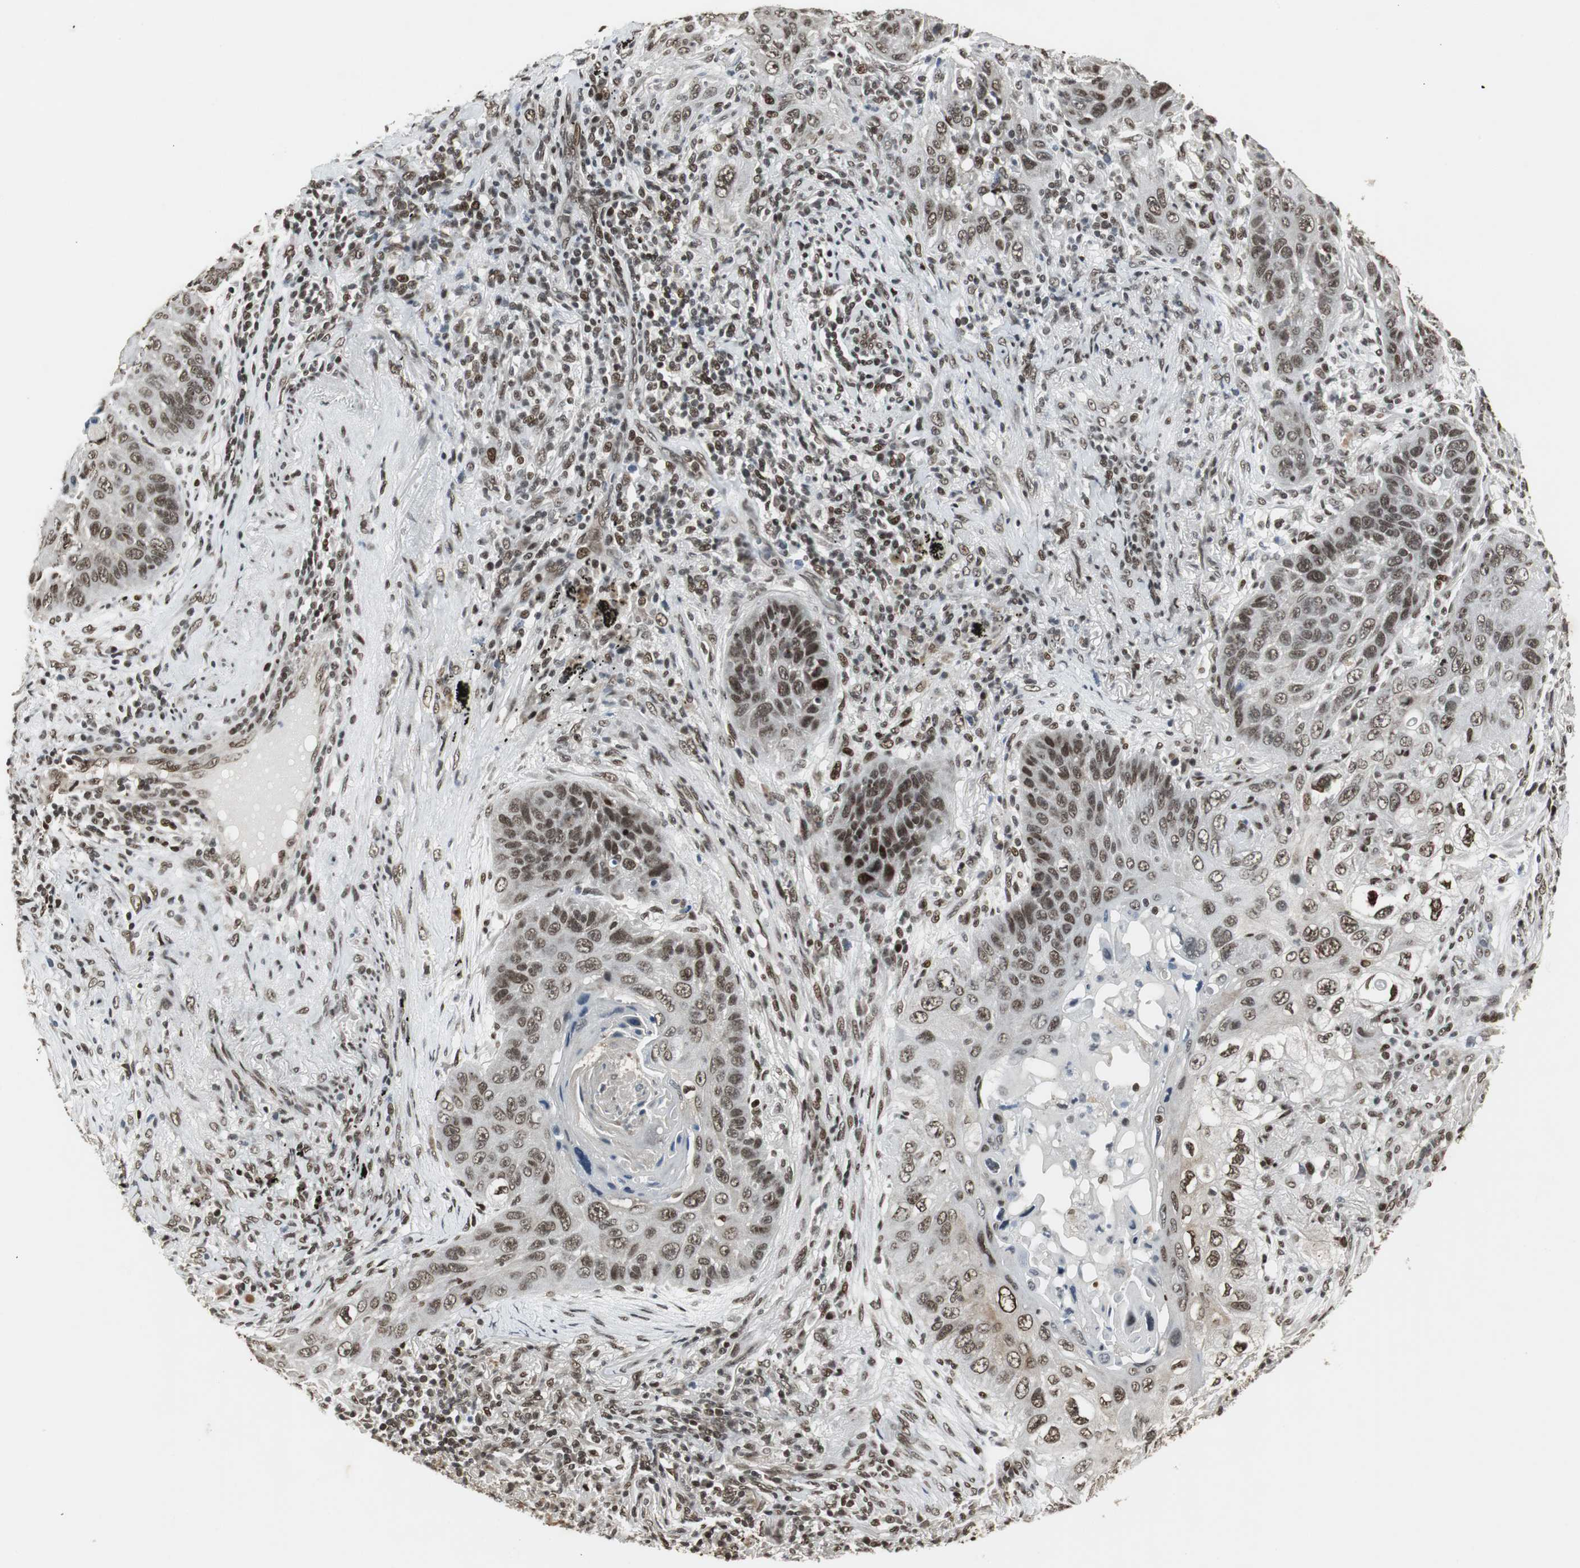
{"staining": {"intensity": "moderate", "quantity": ">75%", "location": "nuclear"}, "tissue": "lung cancer", "cell_type": "Tumor cells", "image_type": "cancer", "snomed": [{"axis": "morphology", "description": "Squamous cell carcinoma, NOS"}, {"axis": "topography", "description": "Lung"}], "caption": "Protein expression analysis of human squamous cell carcinoma (lung) reveals moderate nuclear expression in about >75% of tumor cells.", "gene": "TAF5", "patient": {"sex": "female", "age": 67}}